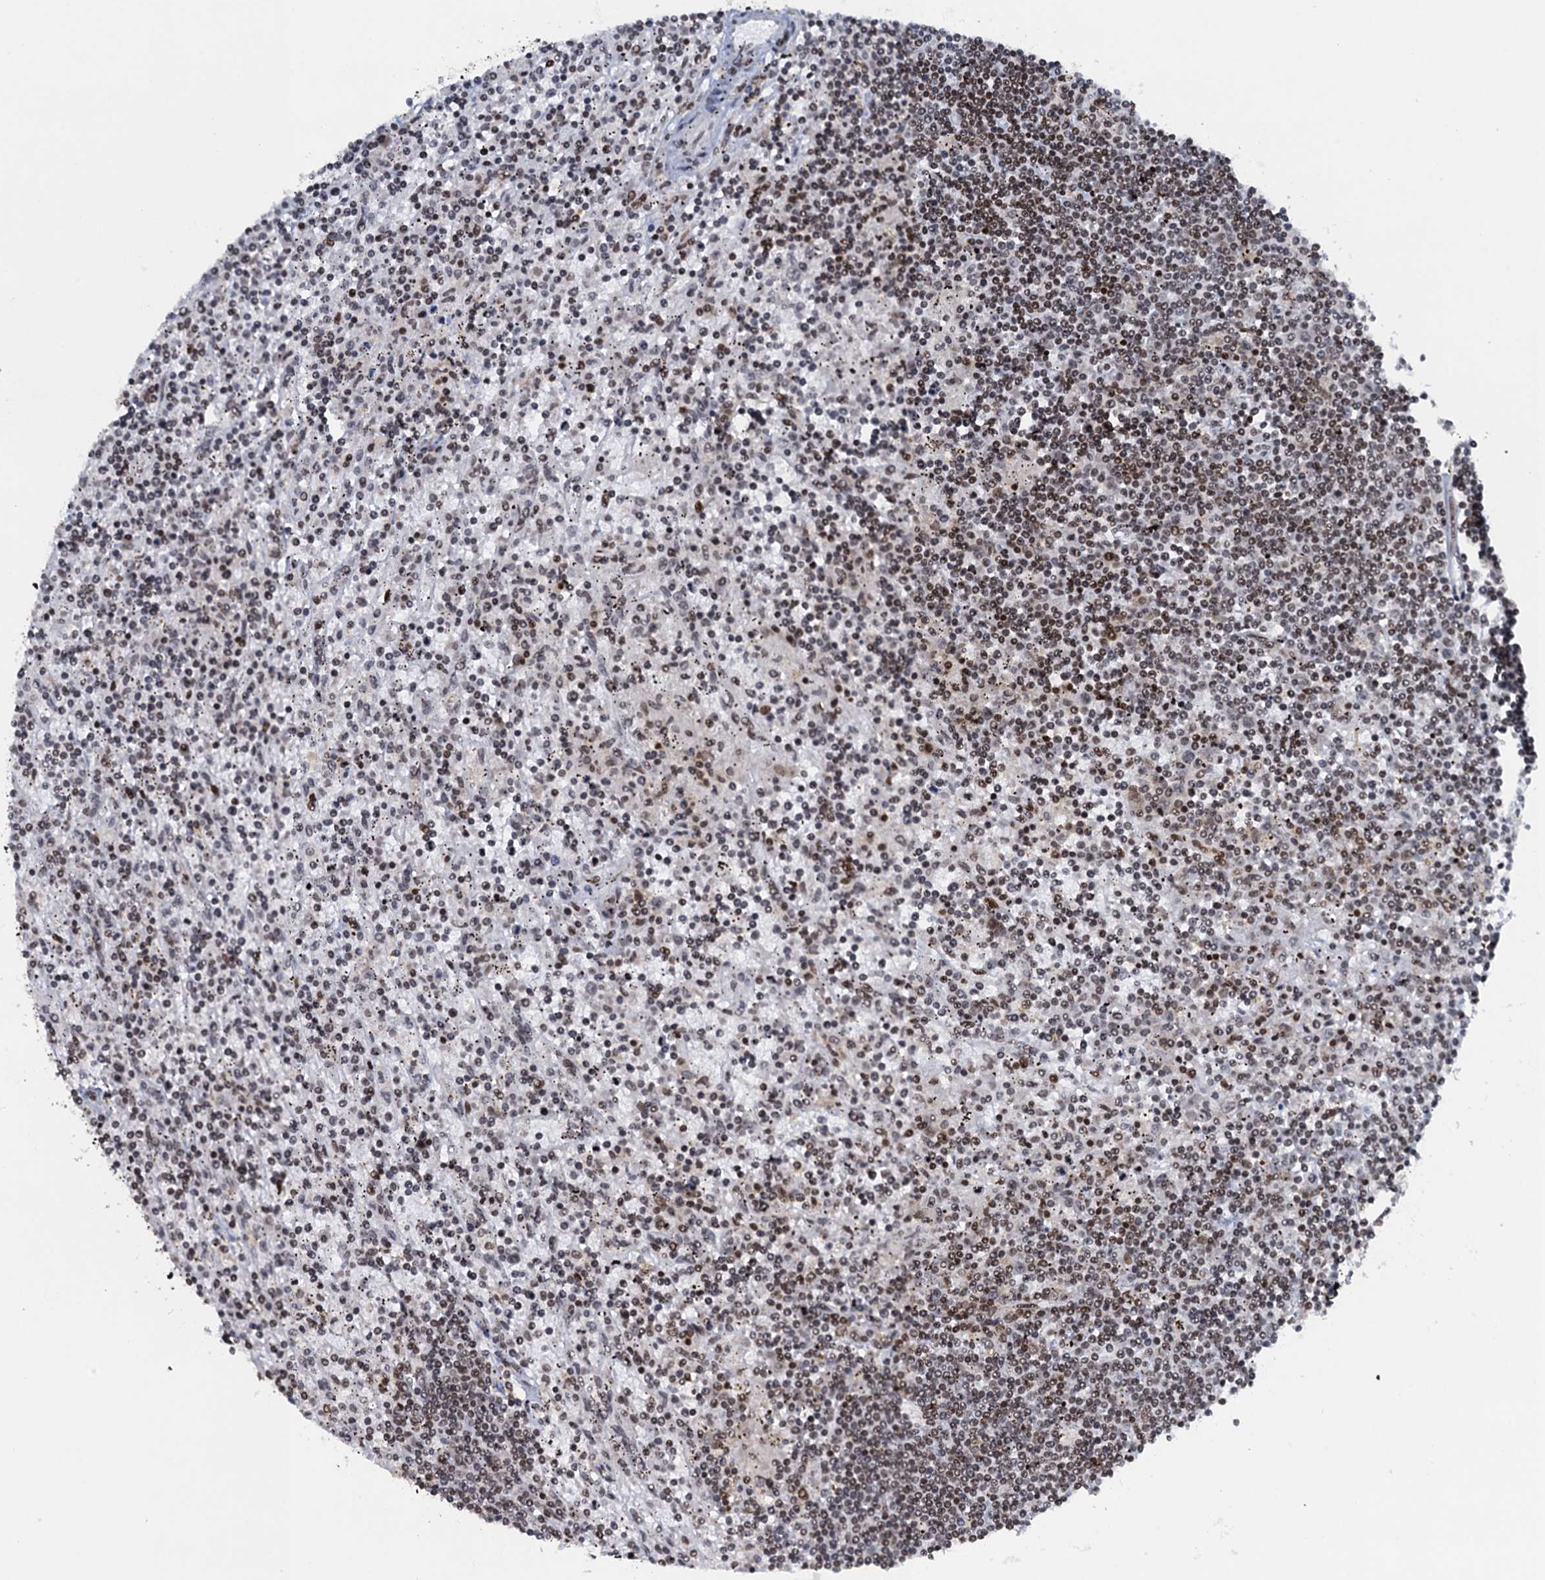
{"staining": {"intensity": "negative", "quantity": "none", "location": "none"}, "tissue": "lymphoma", "cell_type": "Tumor cells", "image_type": "cancer", "snomed": [{"axis": "morphology", "description": "Malignant lymphoma, non-Hodgkin's type, Low grade"}, {"axis": "topography", "description": "Spleen"}], "caption": "A photomicrograph of human malignant lymphoma, non-Hodgkin's type (low-grade) is negative for staining in tumor cells. (Brightfield microscopy of DAB (3,3'-diaminobenzidine) IHC at high magnification).", "gene": "FYB1", "patient": {"sex": "male", "age": 76}}